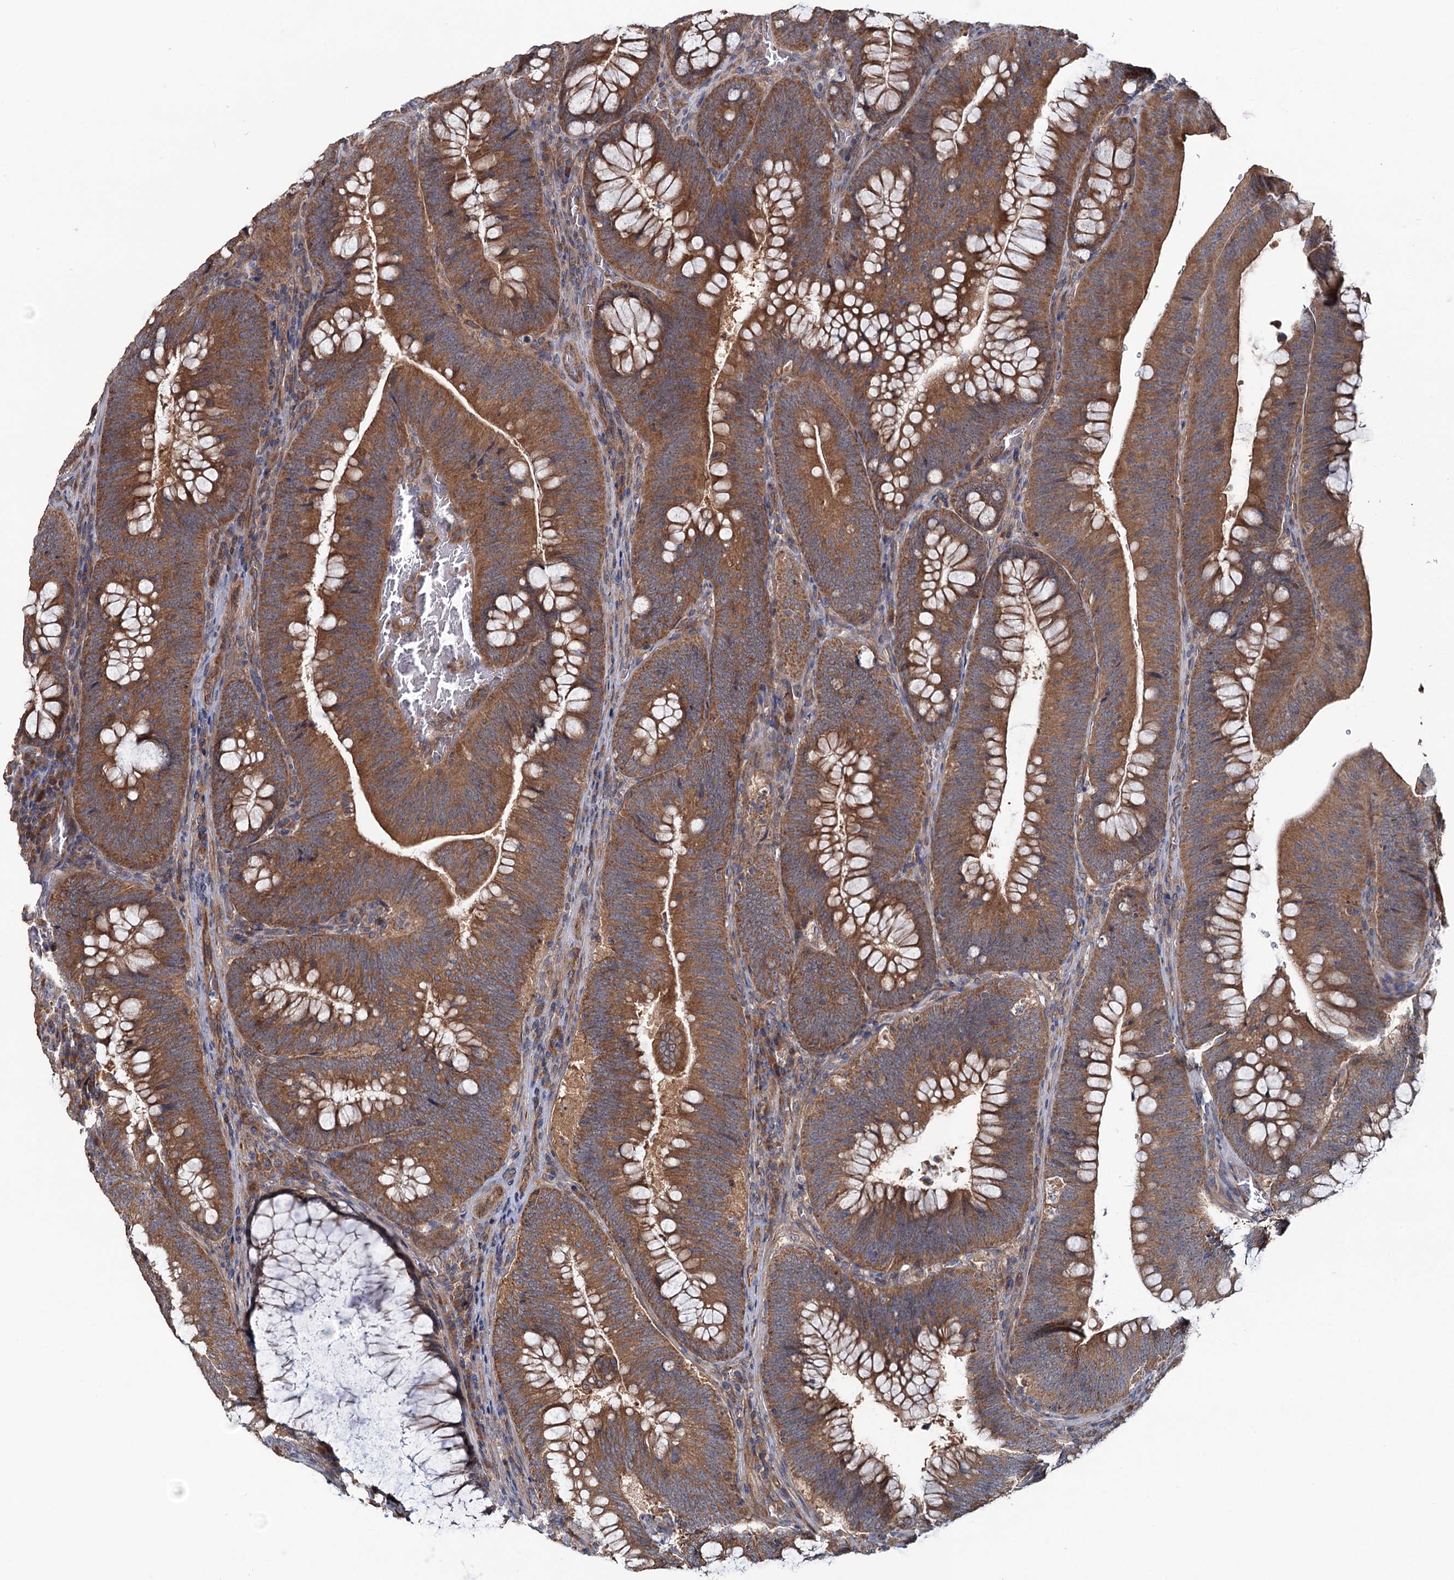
{"staining": {"intensity": "strong", "quantity": ">75%", "location": "cytoplasmic/membranous"}, "tissue": "colorectal cancer", "cell_type": "Tumor cells", "image_type": "cancer", "snomed": [{"axis": "morphology", "description": "Normal tissue, NOS"}, {"axis": "topography", "description": "Colon"}], "caption": "Tumor cells reveal high levels of strong cytoplasmic/membranous staining in about >75% of cells in colorectal cancer. Immunohistochemistry (ihc) stains the protein in brown and the nuclei are stained blue.", "gene": "MTRR", "patient": {"sex": "female", "age": 82}}